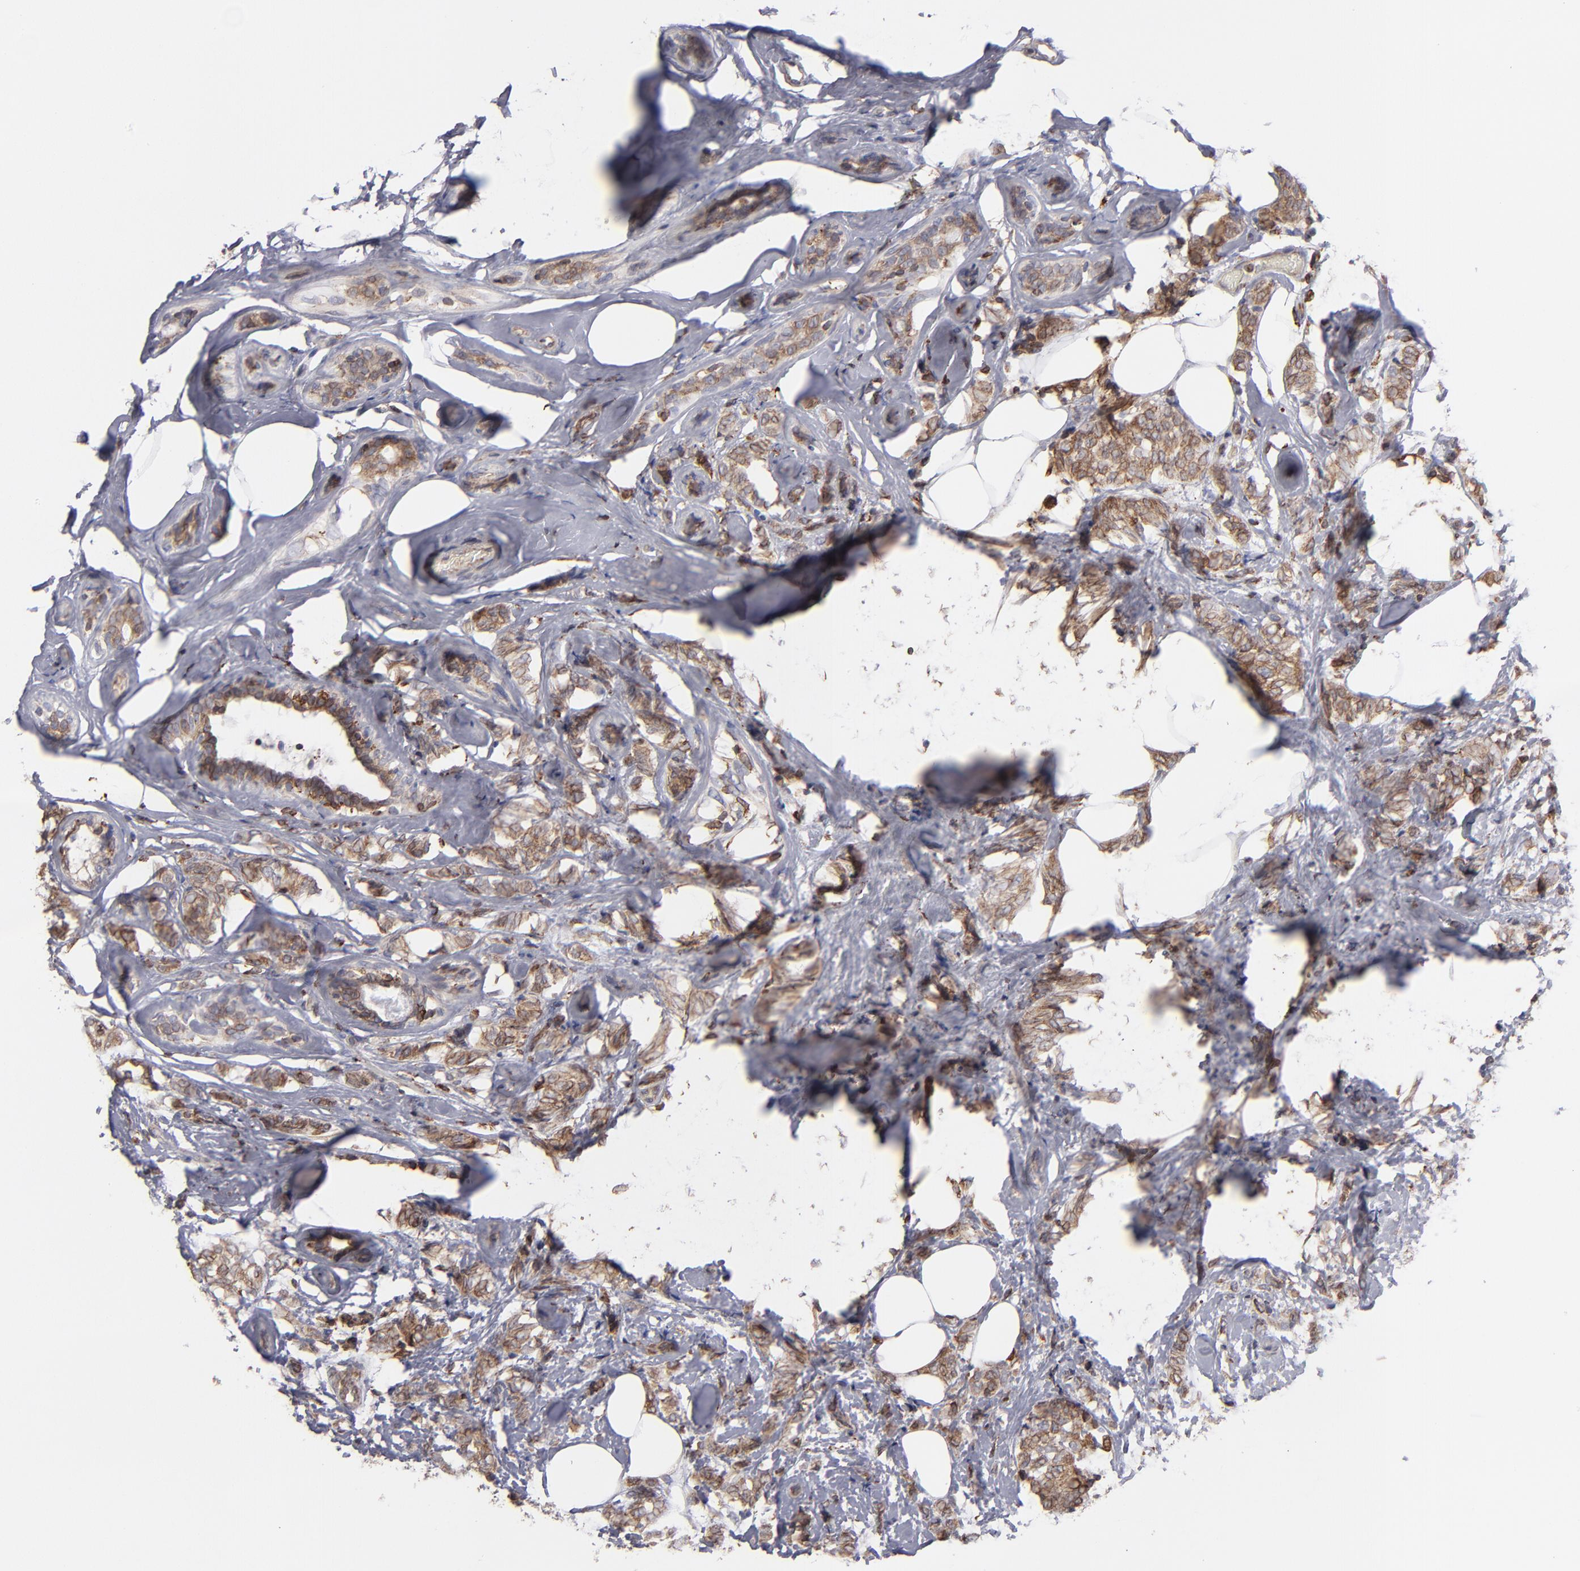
{"staining": {"intensity": "moderate", "quantity": ">75%", "location": "cytoplasmic/membranous"}, "tissue": "breast cancer", "cell_type": "Tumor cells", "image_type": "cancer", "snomed": [{"axis": "morphology", "description": "Lobular carcinoma"}, {"axis": "topography", "description": "Breast"}], "caption": "This is a histology image of immunohistochemistry staining of lobular carcinoma (breast), which shows moderate staining in the cytoplasmic/membranous of tumor cells.", "gene": "TMX1", "patient": {"sex": "female", "age": 60}}